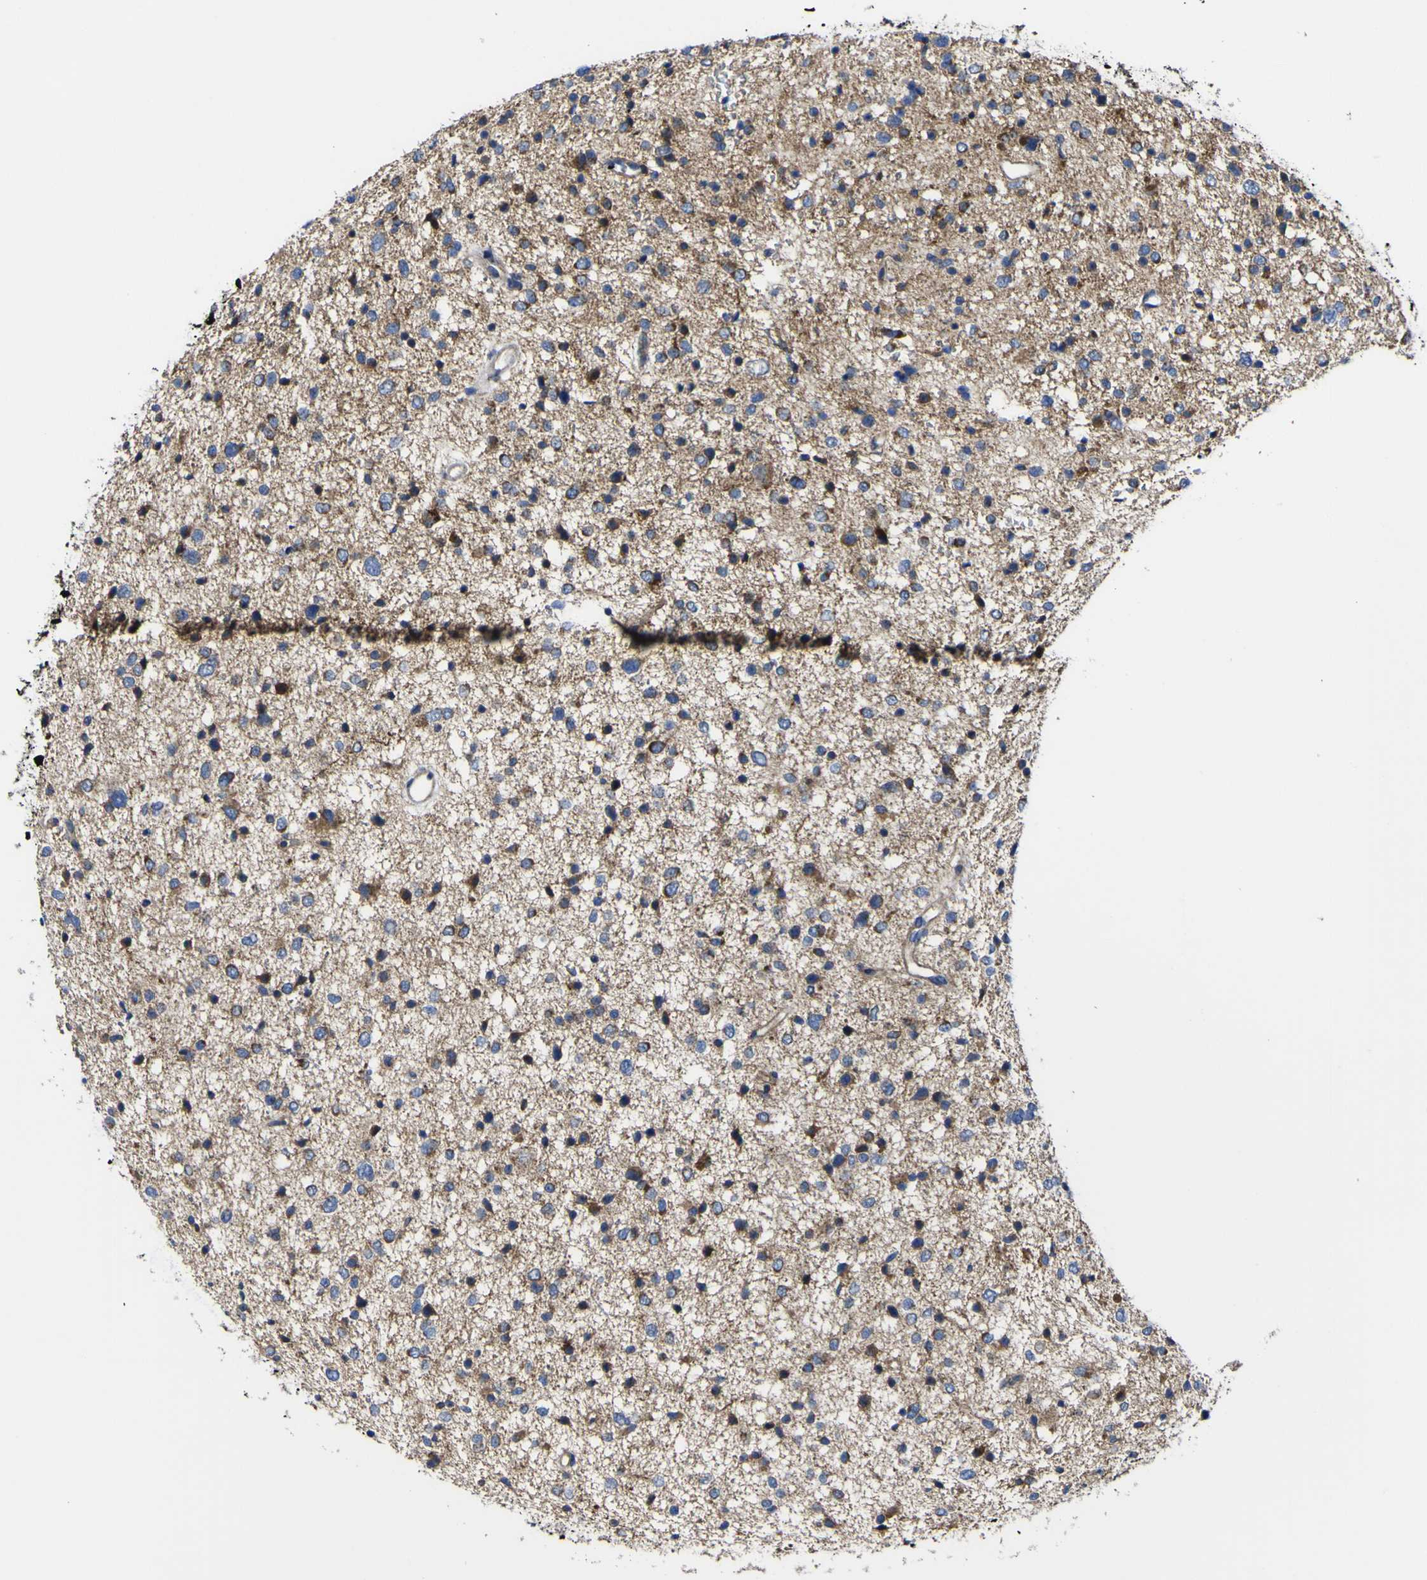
{"staining": {"intensity": "moderate", "quantity": "25%-75%", "location": "cytoplasmic/membranous"}, "tissue": "glioma", "cell_type": "Tumor cells", "image_type": "cancer", "snomed": [{"axis": "morphology", "description": "Glioma, malignant, Low grade"}, {"axis": "topography", "description": "Brain"}], "caption": "Protein staining by immunohistochemistry demonstrates moderate cytoplasmic/membranous positivity in about 25%-75% of tumor cells in glioma.", "gene": "CCDC90B", "patient": {"sex": "female", "age": 37}}